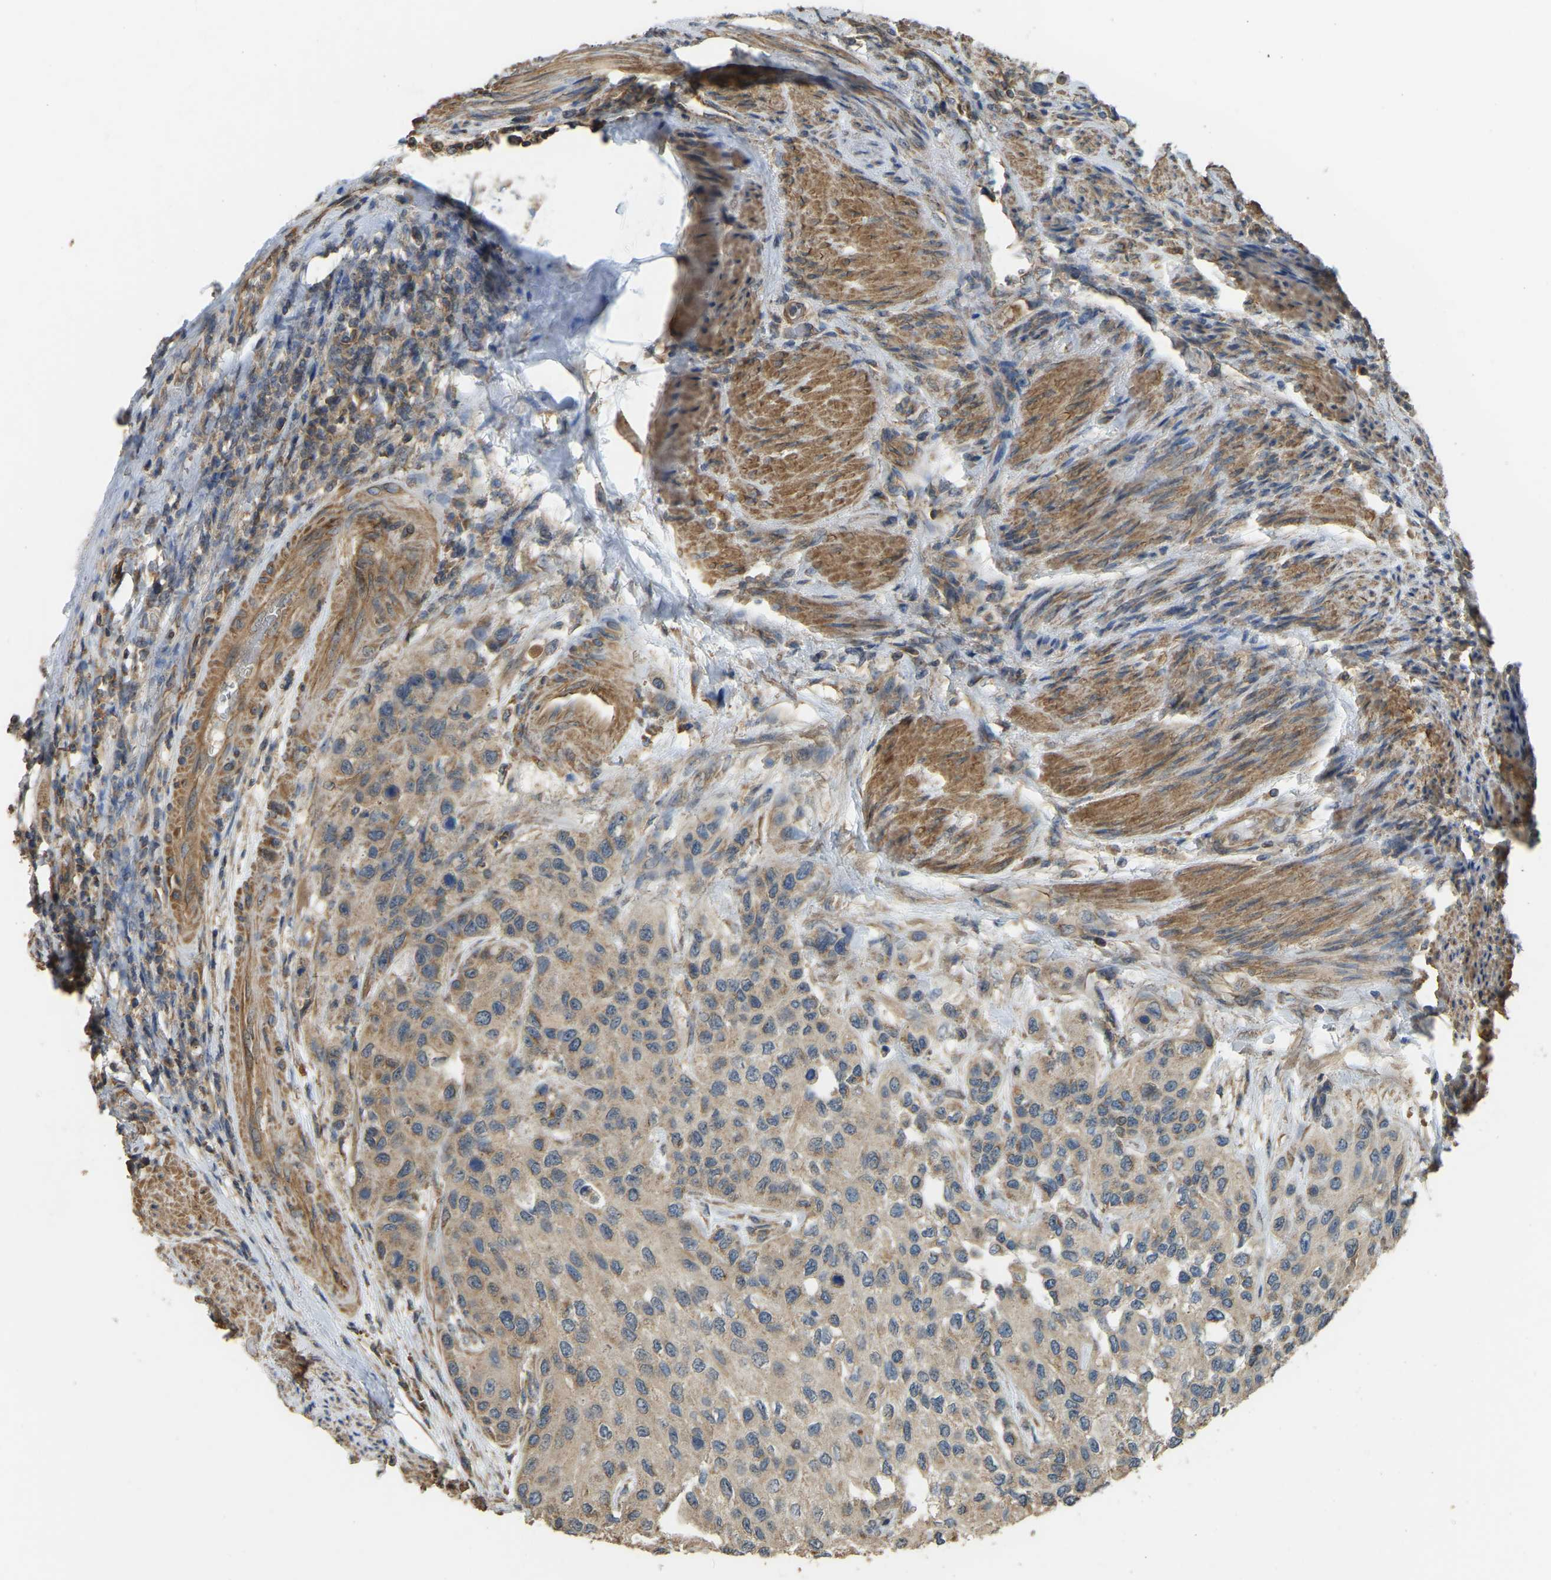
{"staining": {"intensity": "weak", "quantity": ">75%", "location": "cytoplasmic/membranous"}, "tissue": "urothelial cancer", "cell_type": "Tumor cells", "image_type": "cancer", "snomed": [{"axis": "morphology", "description": "Urothelial carcinoma, High grade"}, {"axis": "topography", "description": "Urinary bladder"}], "caption": "Immunohistochemical staining of human urothelial cancer demonstrates low levels of weak cytoplasmic/membranous positivity in approximately >75% of tumor cells.", "gene": "GNG2", "patient": {"sex": "female", "age": 56}}